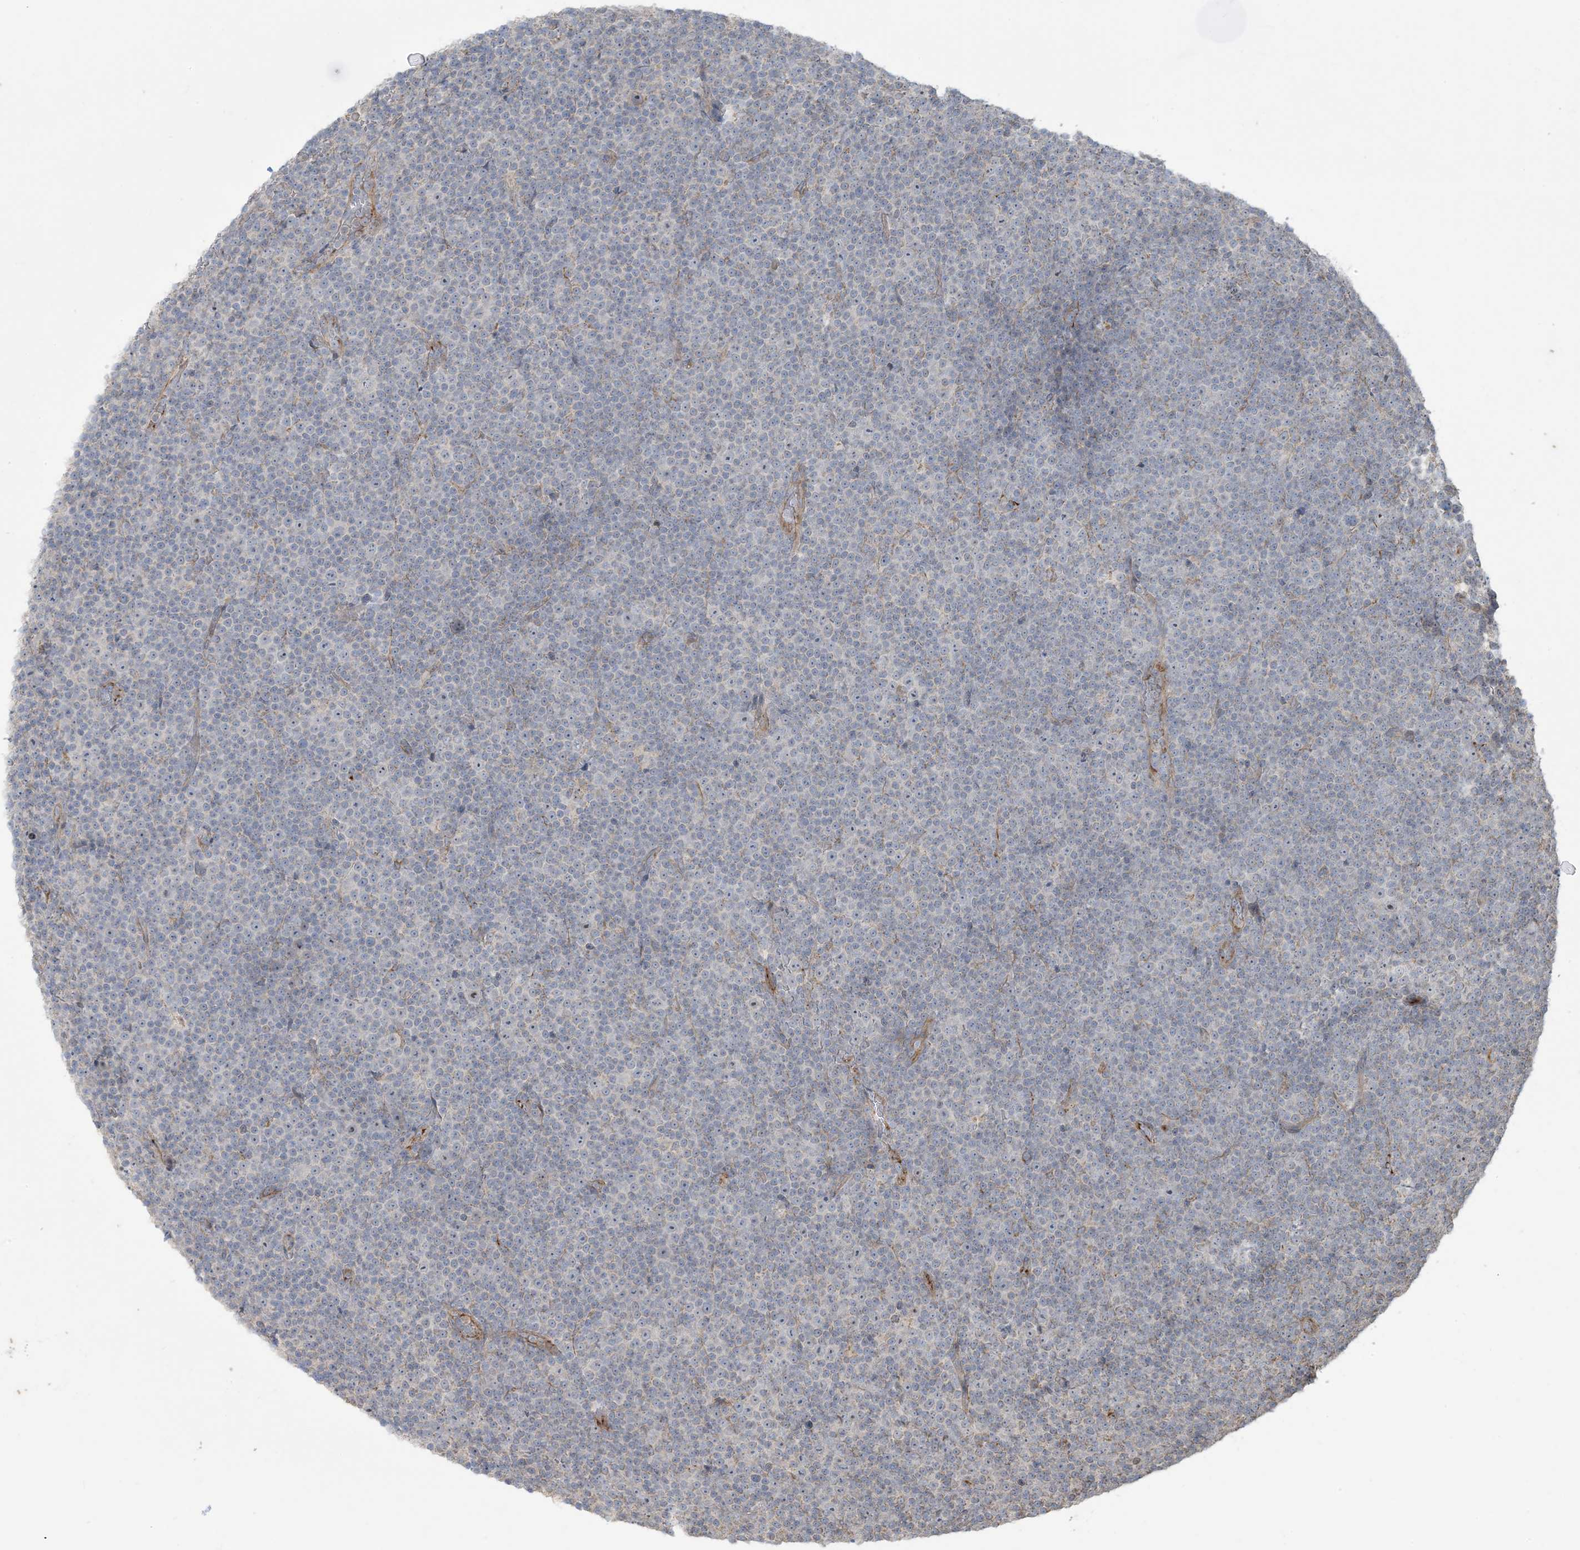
{"staining": {"intensity": "negative", "quantity": "none", "location": "none"}, "tissue": "lymphoma", "cell_type": "Tumor cells", "image_type": "cancer", "snomed": [{"axis": "morphology", "description": "Malignant lymphoma, non-Hodgkin's type, Low grade"}, {"axis": "topography", "description": "Lymph node"}], "caption": "Immunohistochemistry (IHC) histopathology image of malignant lymphoma, non-Hodgkin's type (low-grade) stained for a protein (brown), which exhibits no staining in tumor cells.", "gene": "KLHL18", "patient": {"sex": "female", "age": 67}}